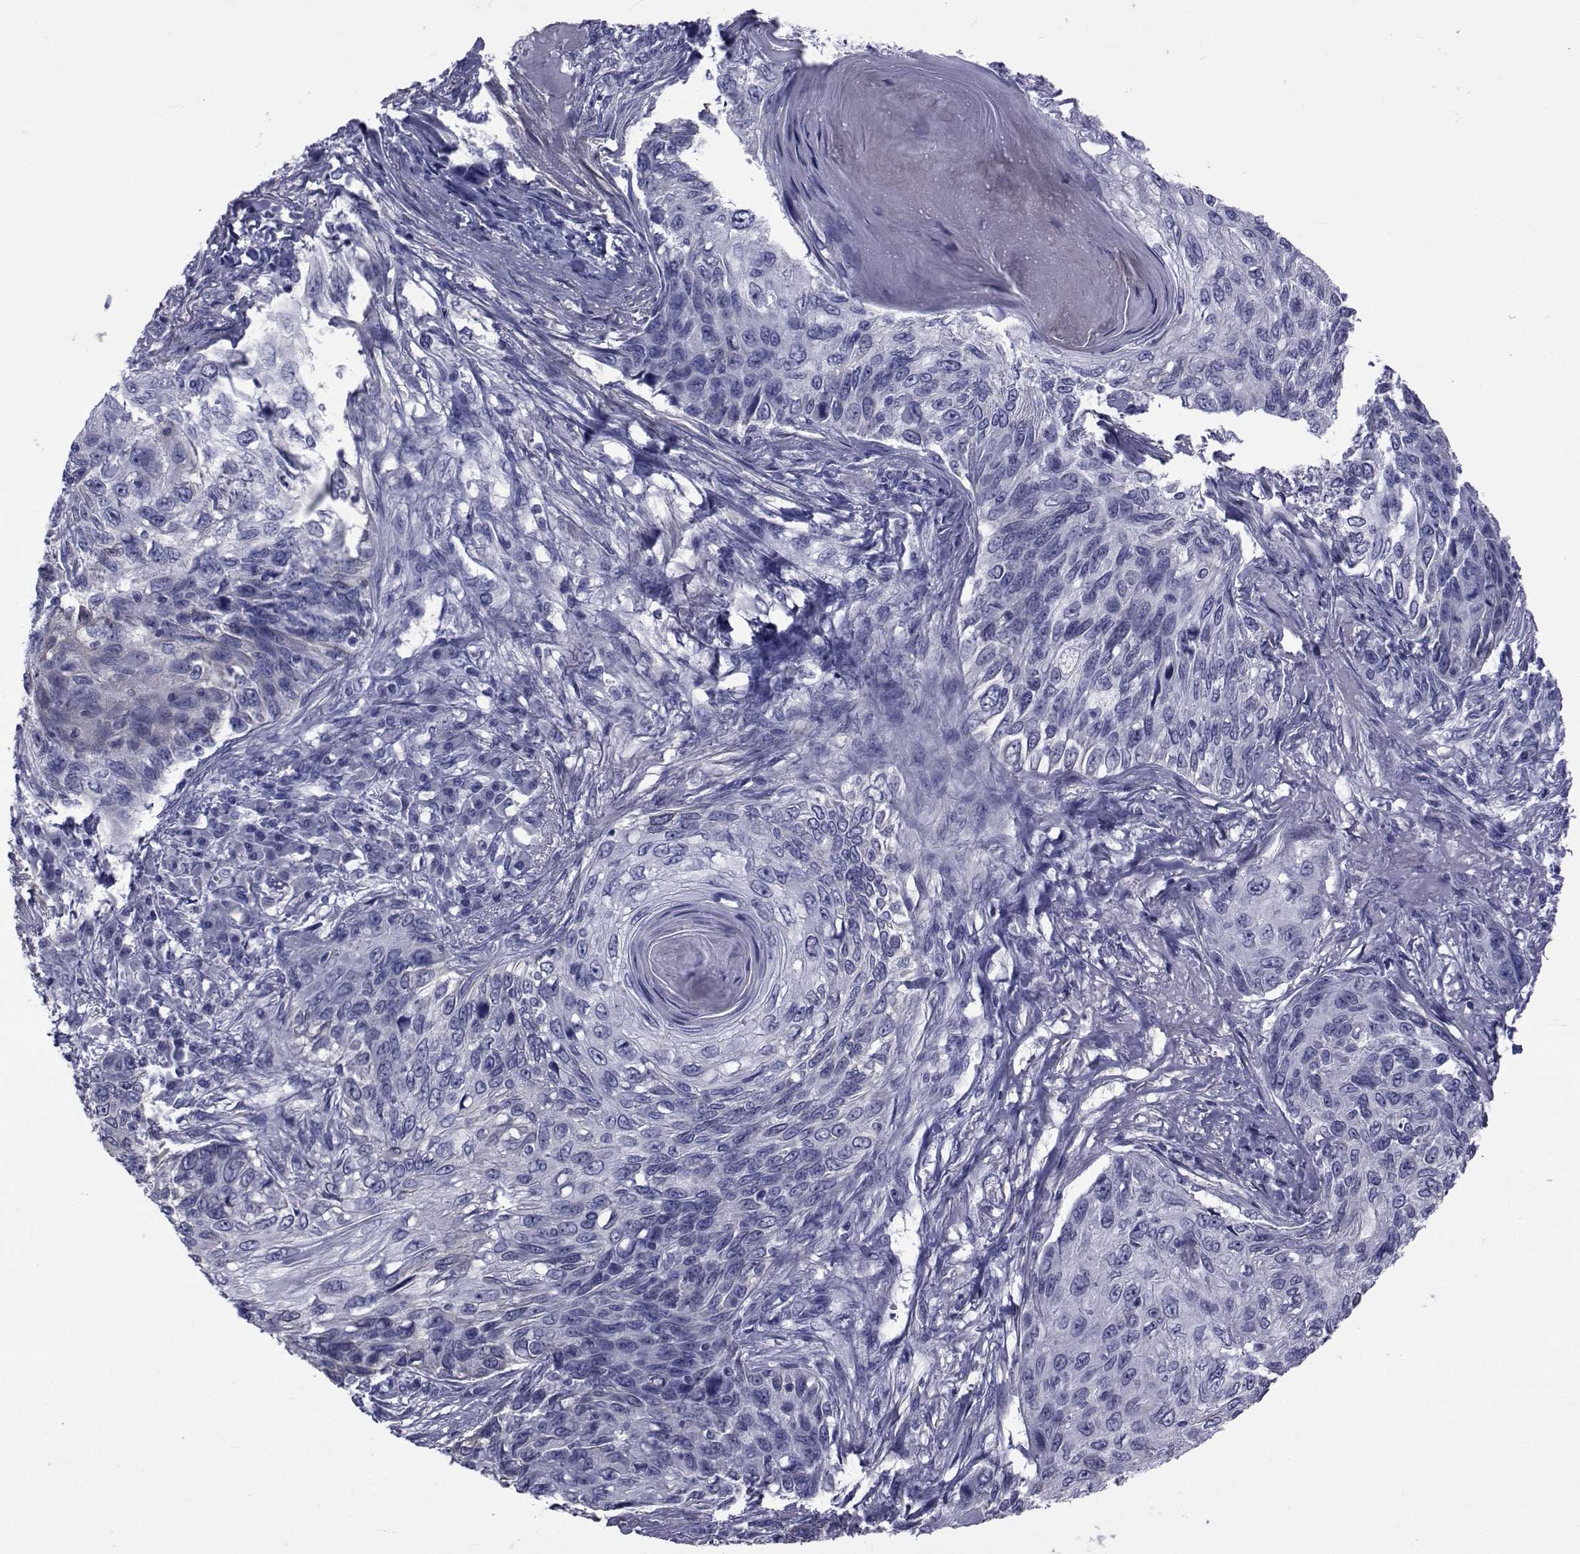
{"staining": {"intensity": "negative", "quantity": "none", "location": "none"}, "tissue": "skin cancer", "cell_type": "Tumor cells", "image_type": "cancer", "snomed": [{"axis": "morphology", "description": "Squamous cell carcinoma, NOS"}, {"axis": "topography", "description": "Skin"}], "caption": "DAB (3,3'-diaminobenzidine) immunohistochemical staining of skin cancer (squamous cell carcinoma) shows no significant expression in tumor cells.", "gene": "GKAP1", "patient": {"sex": "male", "age": 92}}